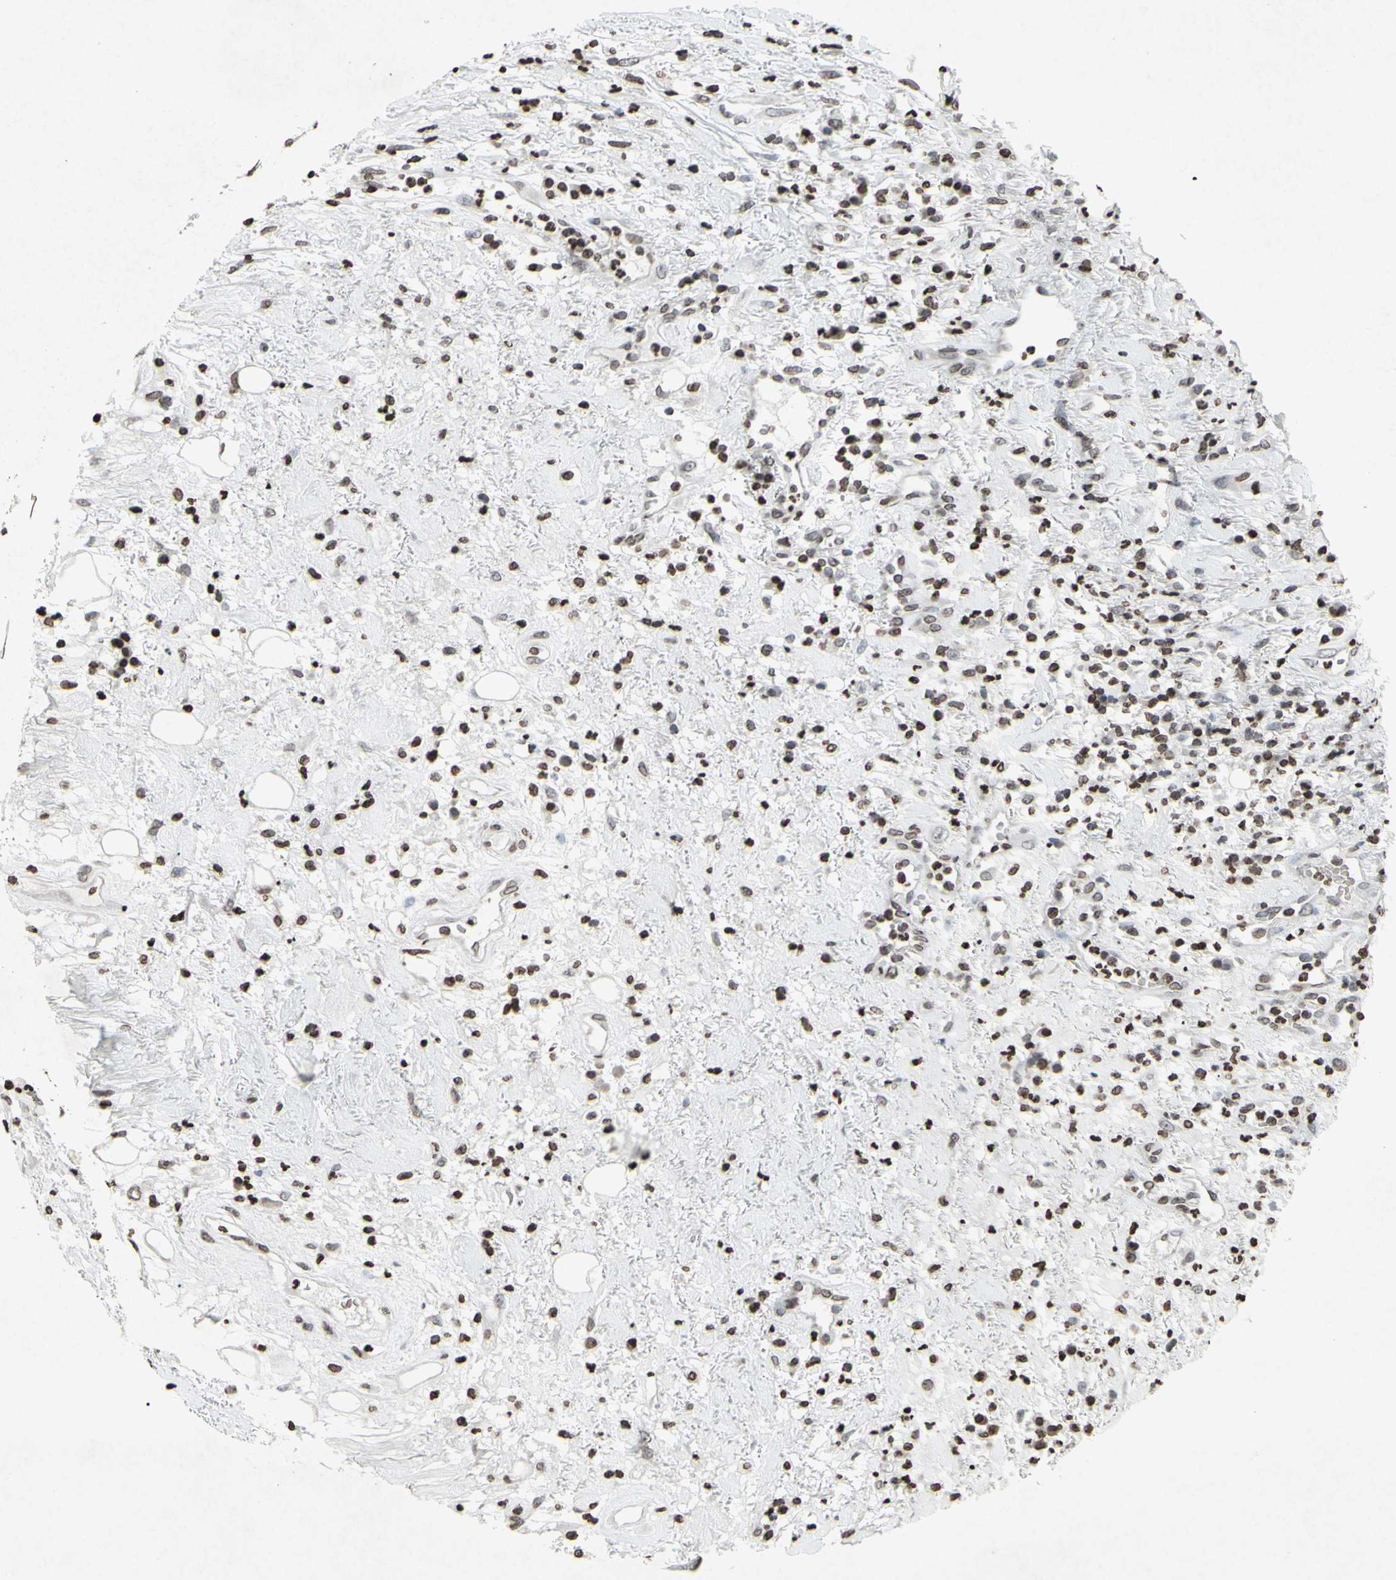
{"staining": {"intensity": "weak", "quantity": "25%-75%", "location": "nuclear"}, "tissue": "head and neck cancer", "cell_type": "Tumor cells", "image_type": "cancer", "snomed": [{"axis": "morphology", "description": "Squamous cell carcinoma, NOS"}, {"axis": "topography", "description": "Head-Neck"}], "caption": "Tumor cells exhibit low levels of weak nuclear positivity in about 25%-75% of cells in head and neck squamous cell carcinoma. The staining was performed using DAB (3,3'-diaminobenzidine), with brown indicating positive protein expression. Nuclei are stained blue with hematoxylin.", "gene": "CD79B", "patient": {"sex": "male", "age": 62}}